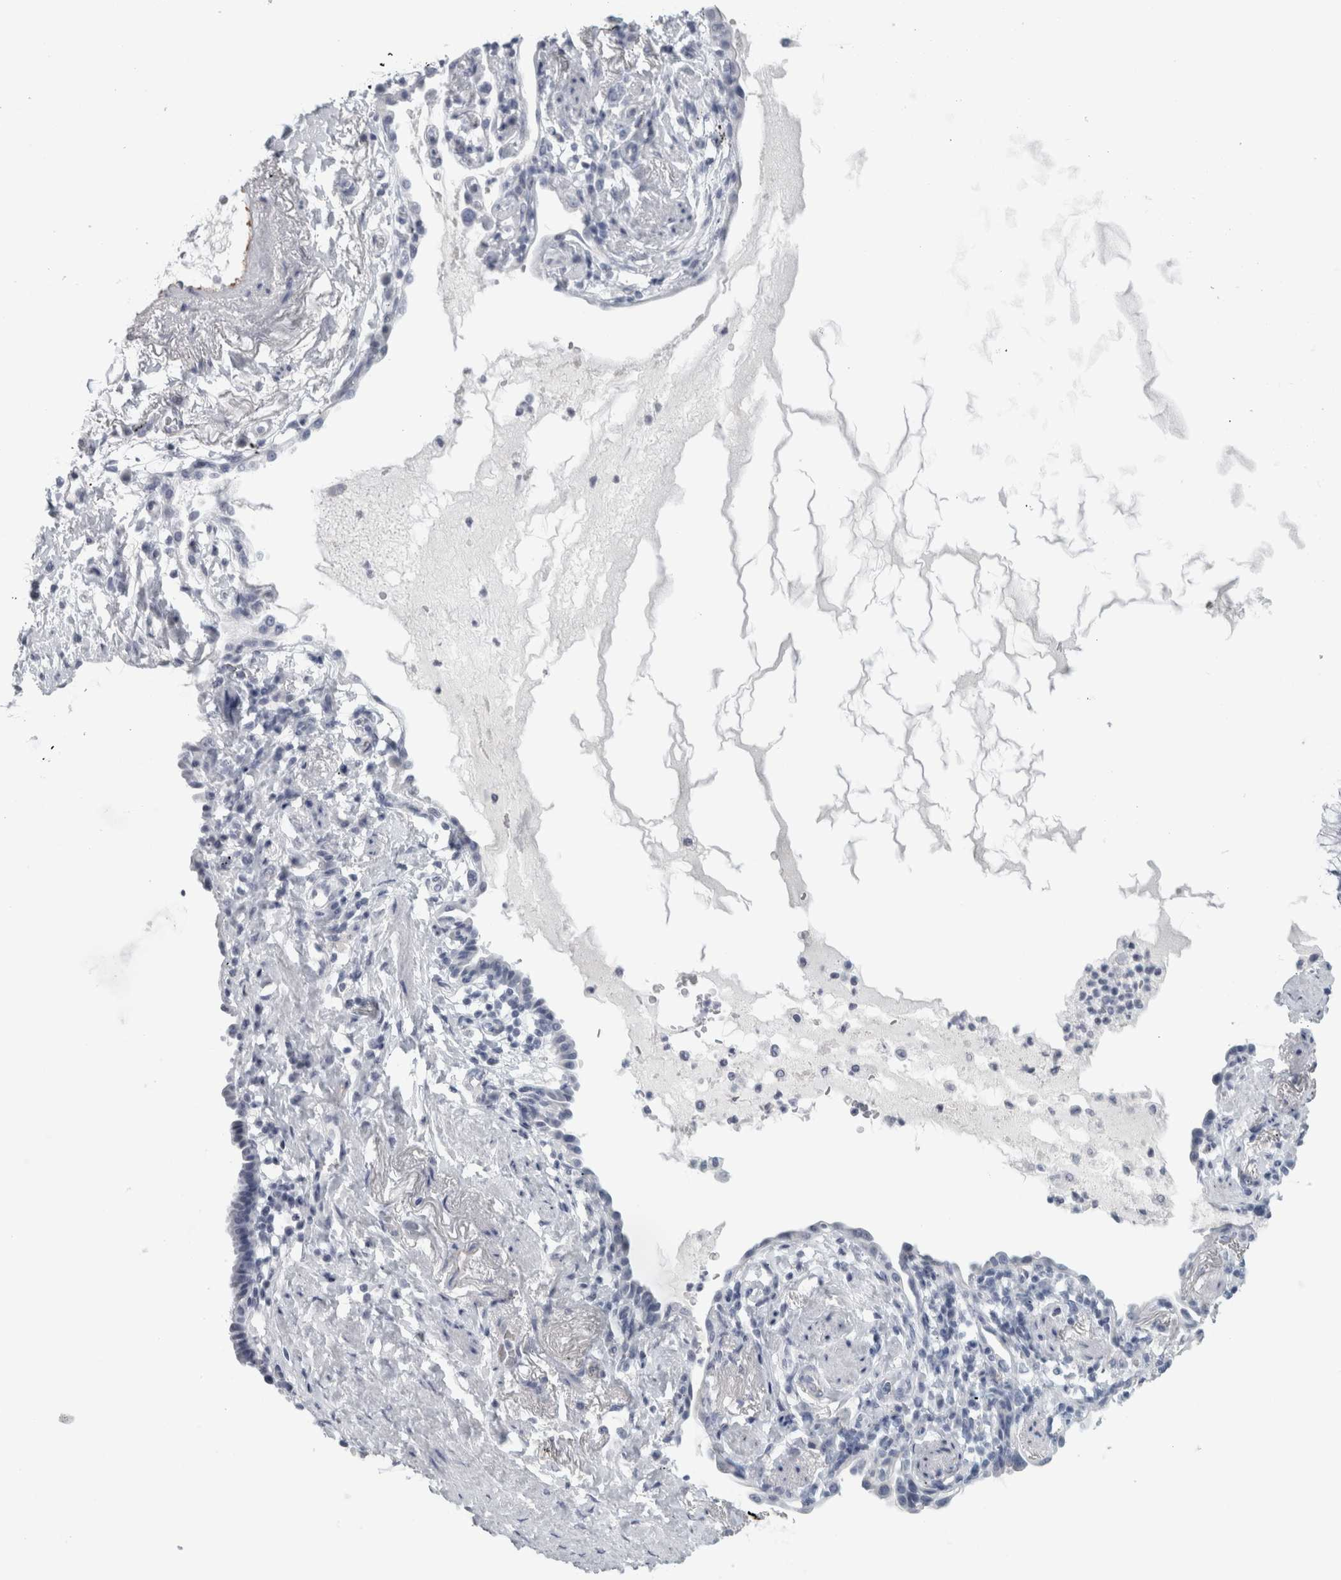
{"staining": {"intensity": "negative", "quantity": "none", "location": "none"}, "tissue": "lung cancer", "cell_type": "Tumor cells", "image_type": "cancer", "snomed": [{"axis": "morphology", "description": "Adenocarcinoma, NOS"}, {"axis": "topography", "description": "Lung"}], "caption": "An immunohistochemistry micrograph of adenocarcinoma (lung) is shown. There is no staining in tumor cells of adenocarcinoma (lung). (Immunohistochemistry (ihc), brightfield microscopy, high magnification).", "gene": "CPE", "patient": {"sex": "female", "age": 70}}